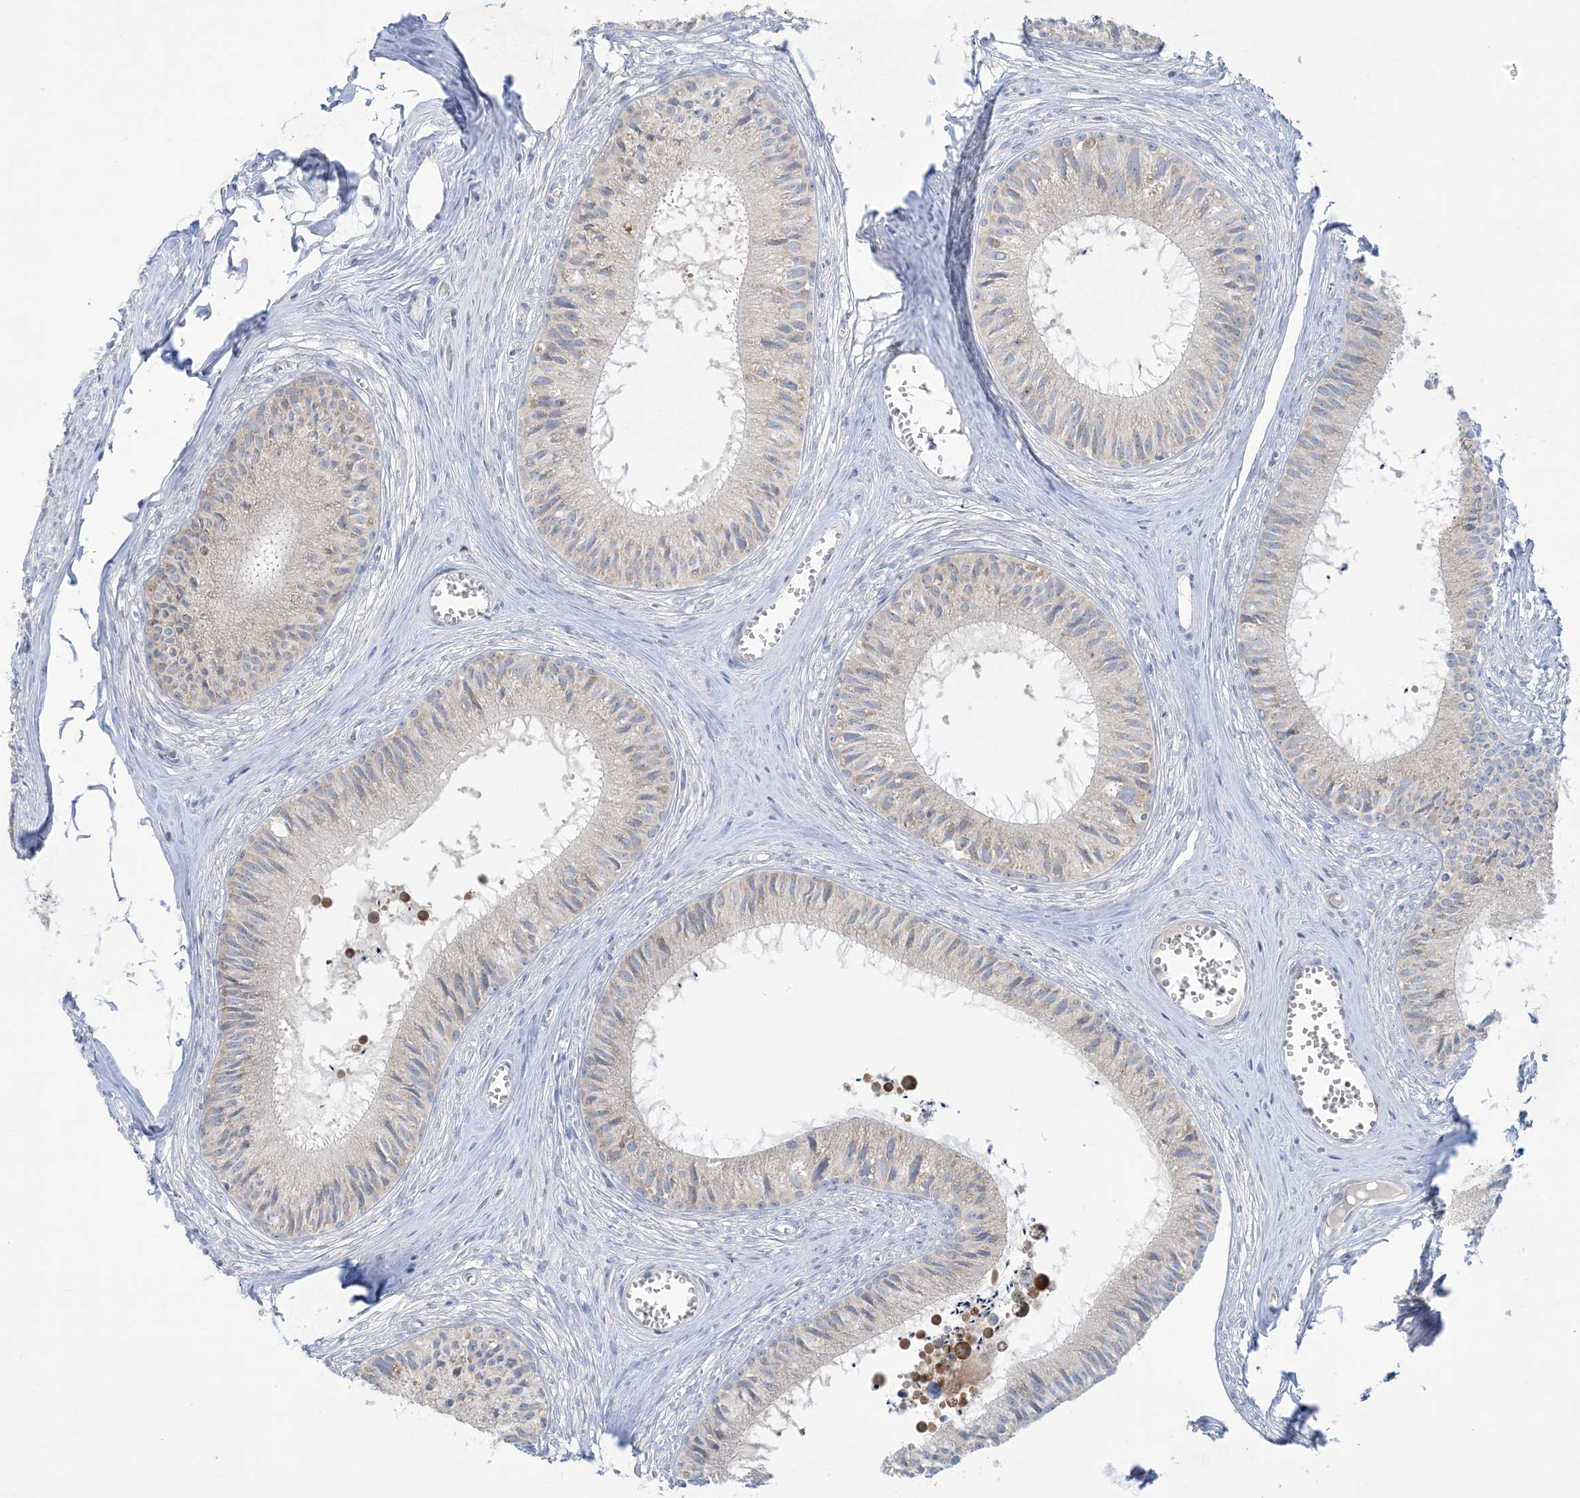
{"staining": {"intensity": "moderate", "quantity": "25%-75%", "location": "cytoplasmic/membranous"}, "tissue": "epididymis", "cell_type": "Glandular cells", "image_type": "normal", "snomed": [{"axis": "morphology", "description": "Normal tissue, NOS"}, {"axis": "topography", "description": "Epididymis"}], "caption": "Immunohistochemical staining of normal epididymis demonstrates medium levels of moderate cytoplasmic/membranous positivity in approximately 25%-75% of glandular cells. Immunohistochemistry stains the protein in brown and the nuclei are stained blue.", "gene": "RPP40", "patient": {"sex": "male", "age": 36}}